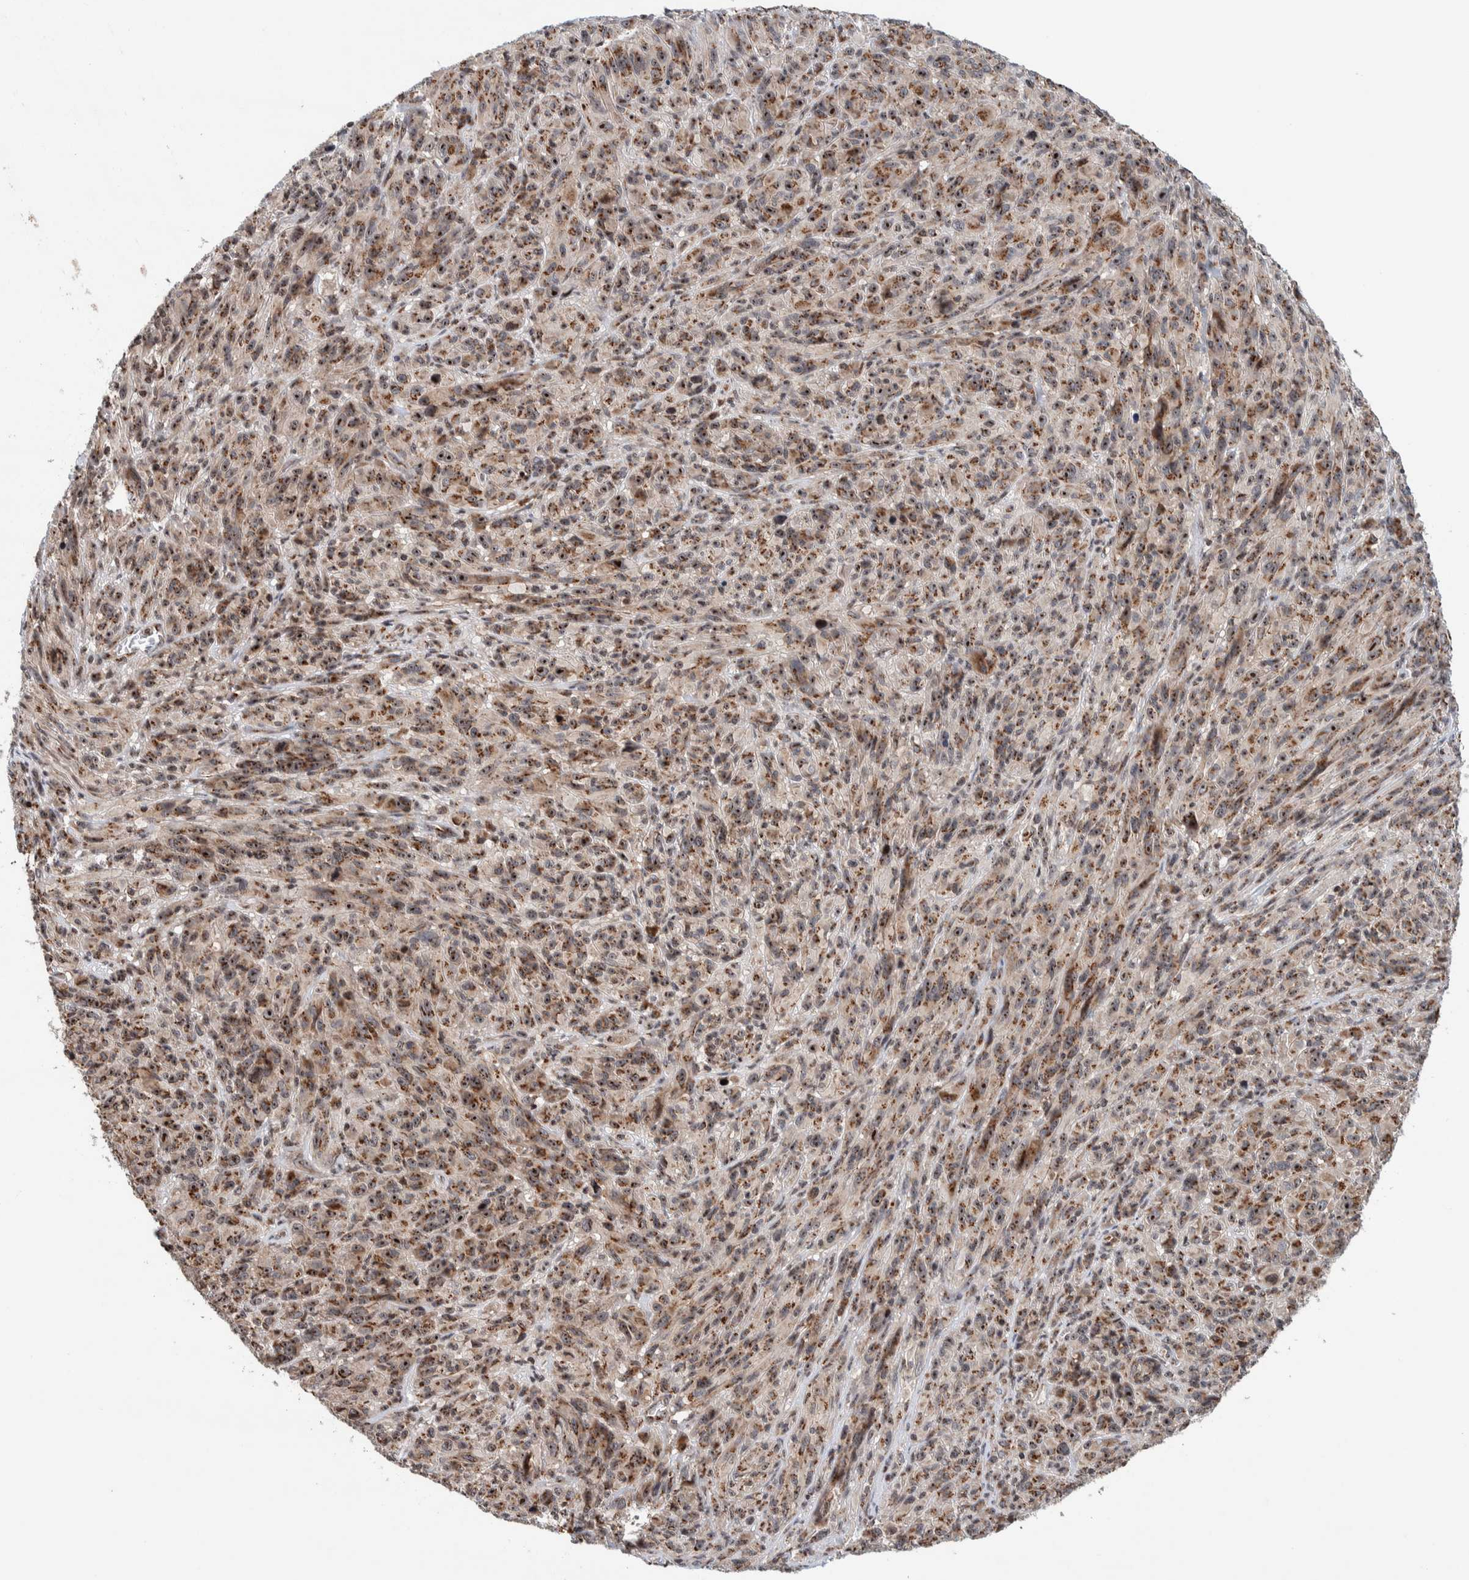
{"staining": {"intensity": "moderate", "quantity": ">75%", "location": "cytoplasmic/membranous,nuclear"}, "tissue": "melanoma", "cell_type": "Tumor cells", "image_type": "cancer", "snomed": [{"axis": "morphology", "description": "Malignant melanoma, NOS"}, {"axis": "topography", "description": "Skin of head"}], "caption": "Malignant melanoma tissue exhibits moderate cytoplasmic/membranous and nuclear expression in about >75% of tumor cells", "gene": "CCDC182", "patient": {"sex": "male", "age": 96}}